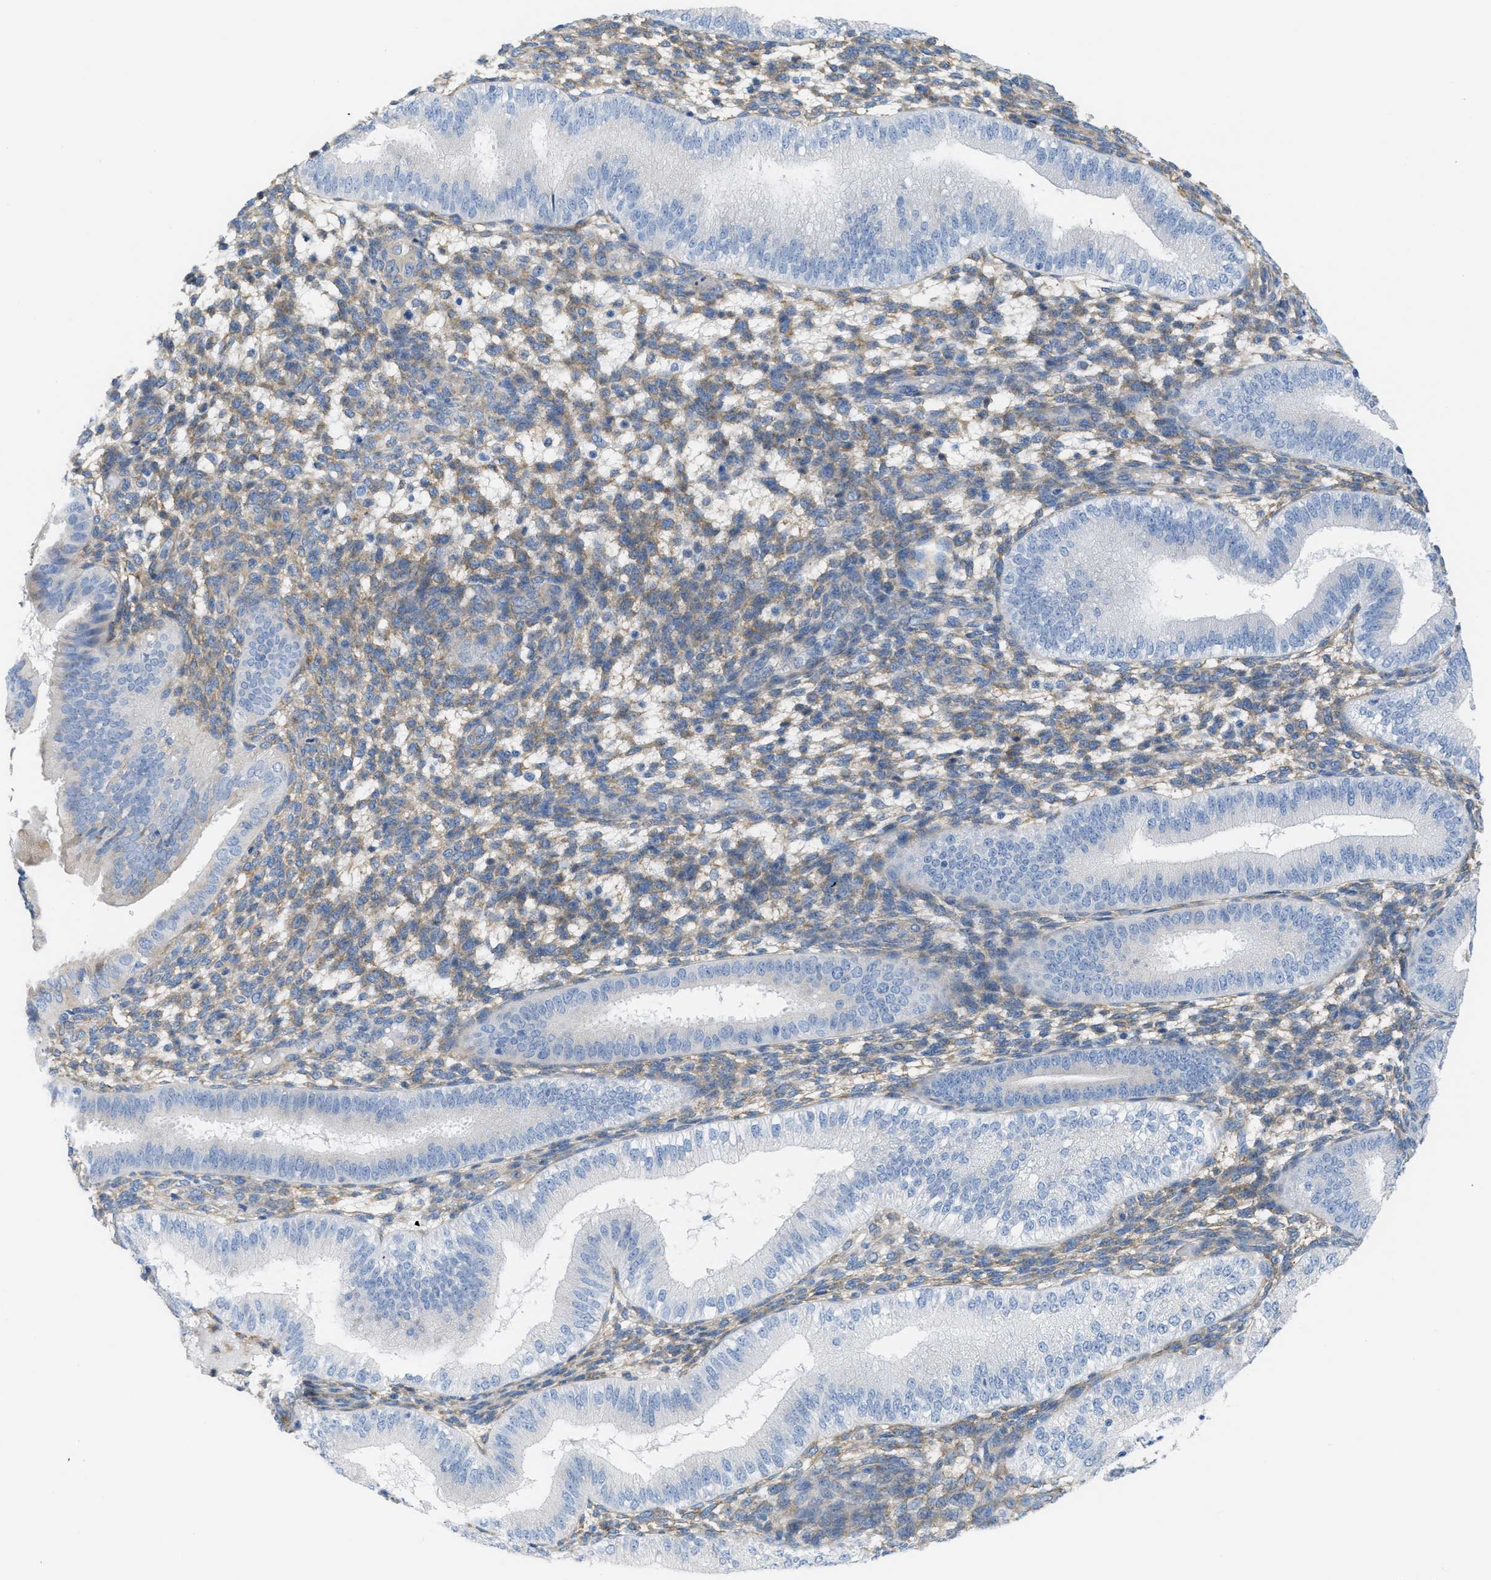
{"staining": {"intensity": "negative", "quantity": "none", "location": "none"}, "tissue": "endometrium", "cell_type": "Cells in endometrial stroma", "image_type": "normal", "snomed": [{"axis": "morphology", "description": "Normal tissue, NOS"}, {"axis": "topography", "description": "Endometrium"}], "caption": "IHC photomicrograph of benign endometrium stained for a protein (brown), which displays no expression in cells in endometrial stroma. (DAB IHC visualized using brightfield microscopy, high magnification).", "gene": "ASGR1", "patient": {"sex": "female", "age": 39}}